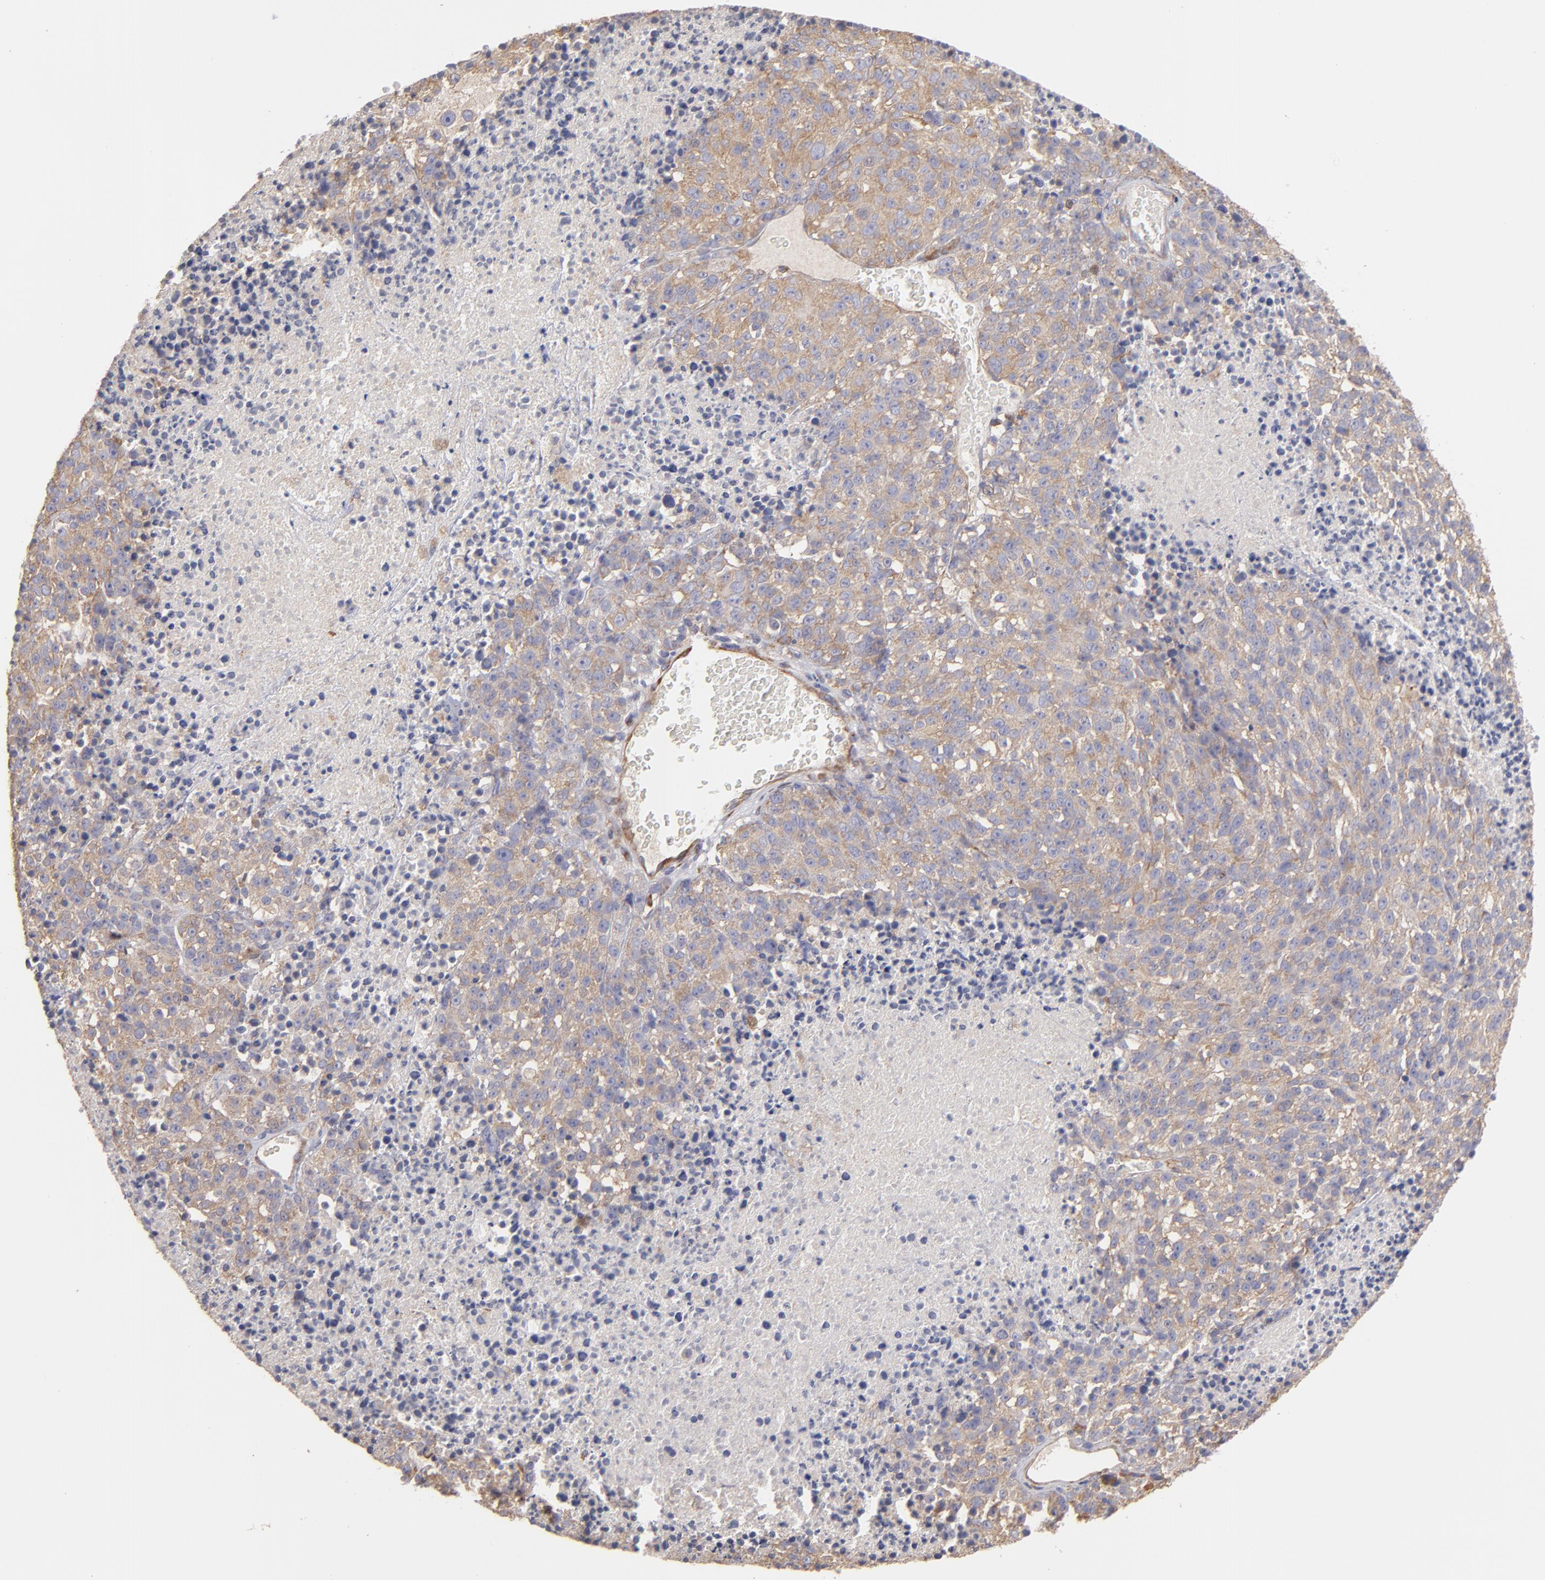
{"staining": {"intensity": "moderate", "quantity": ">75%", "location": "cytoplasmic/membranous"}, "tissue": "melanoma", "cell_type": "Tumor cells", "image_type": "cancer", "snomed": [{"axis": "morphology", "description": "Malignant melanoma, Metastatic site"}, {"axis": "topography", "description": "Cerebral cortex"}], "caption": "This is a photomicrograph of immunohistochemistry (IHC) staining of melanoma, which shows moderate staining in the cytoplasmic/membranous of tumor cells.", "gene": "ENTPD5", "patient": {"sex": "female", "age": 52}}